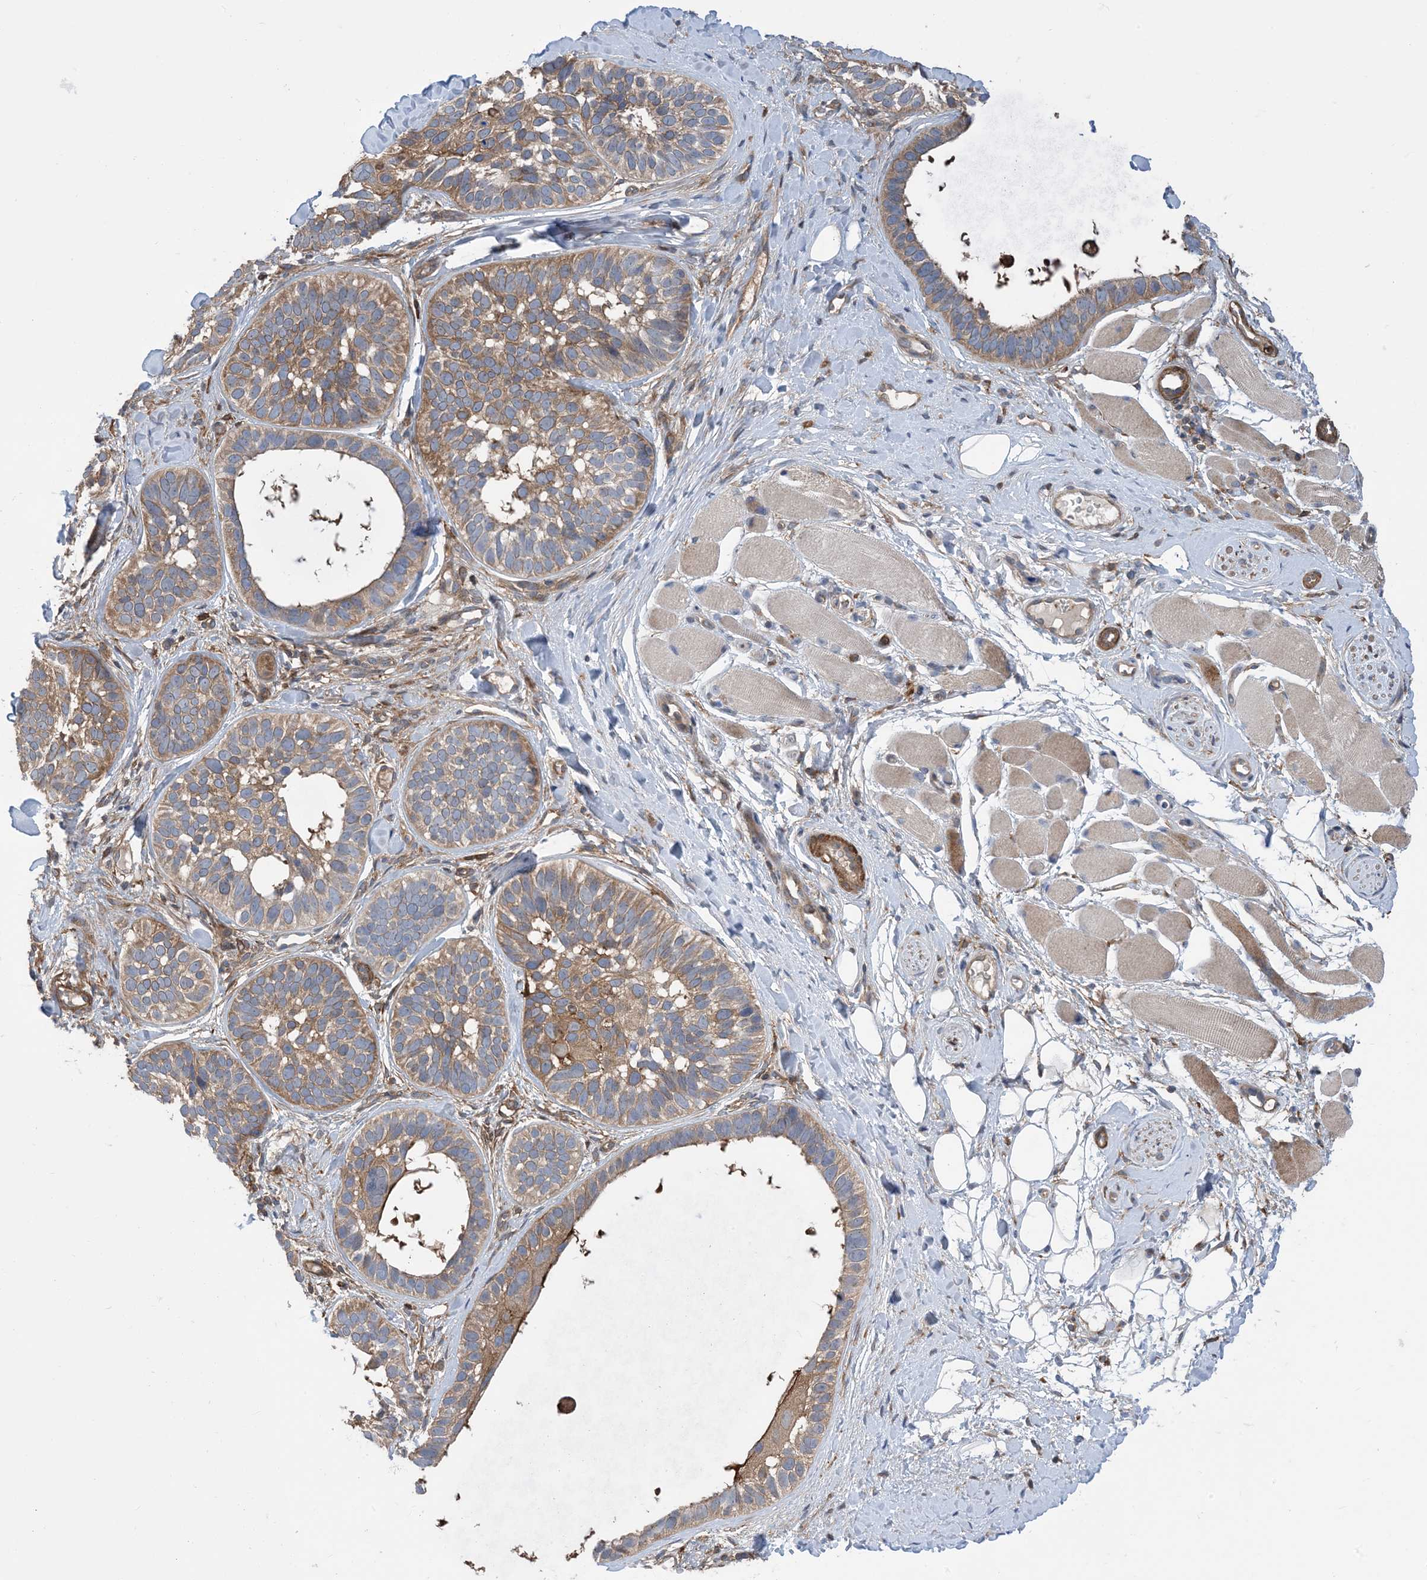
{"staining": {"intensity": "moderate", "quantity": ">75%", "location": "cytoplasmic/membranous"}, "tissue": "skin cancer", "cell_type": "Tumor cells", "image_type": "cancer", "snomed": [{"axis": "morphology", "description": "Basal cell carcinoma"}, {"axis": "topography", "description": "Skin"}], "caption": "Skin cancer (basal cell carcinoma) stained for a protein exhibits moderate cytoplasmic/membranous positivity in tumor cells.", "gene": "HS1BP3", "patient": {"sex": "male", "age": 62}}